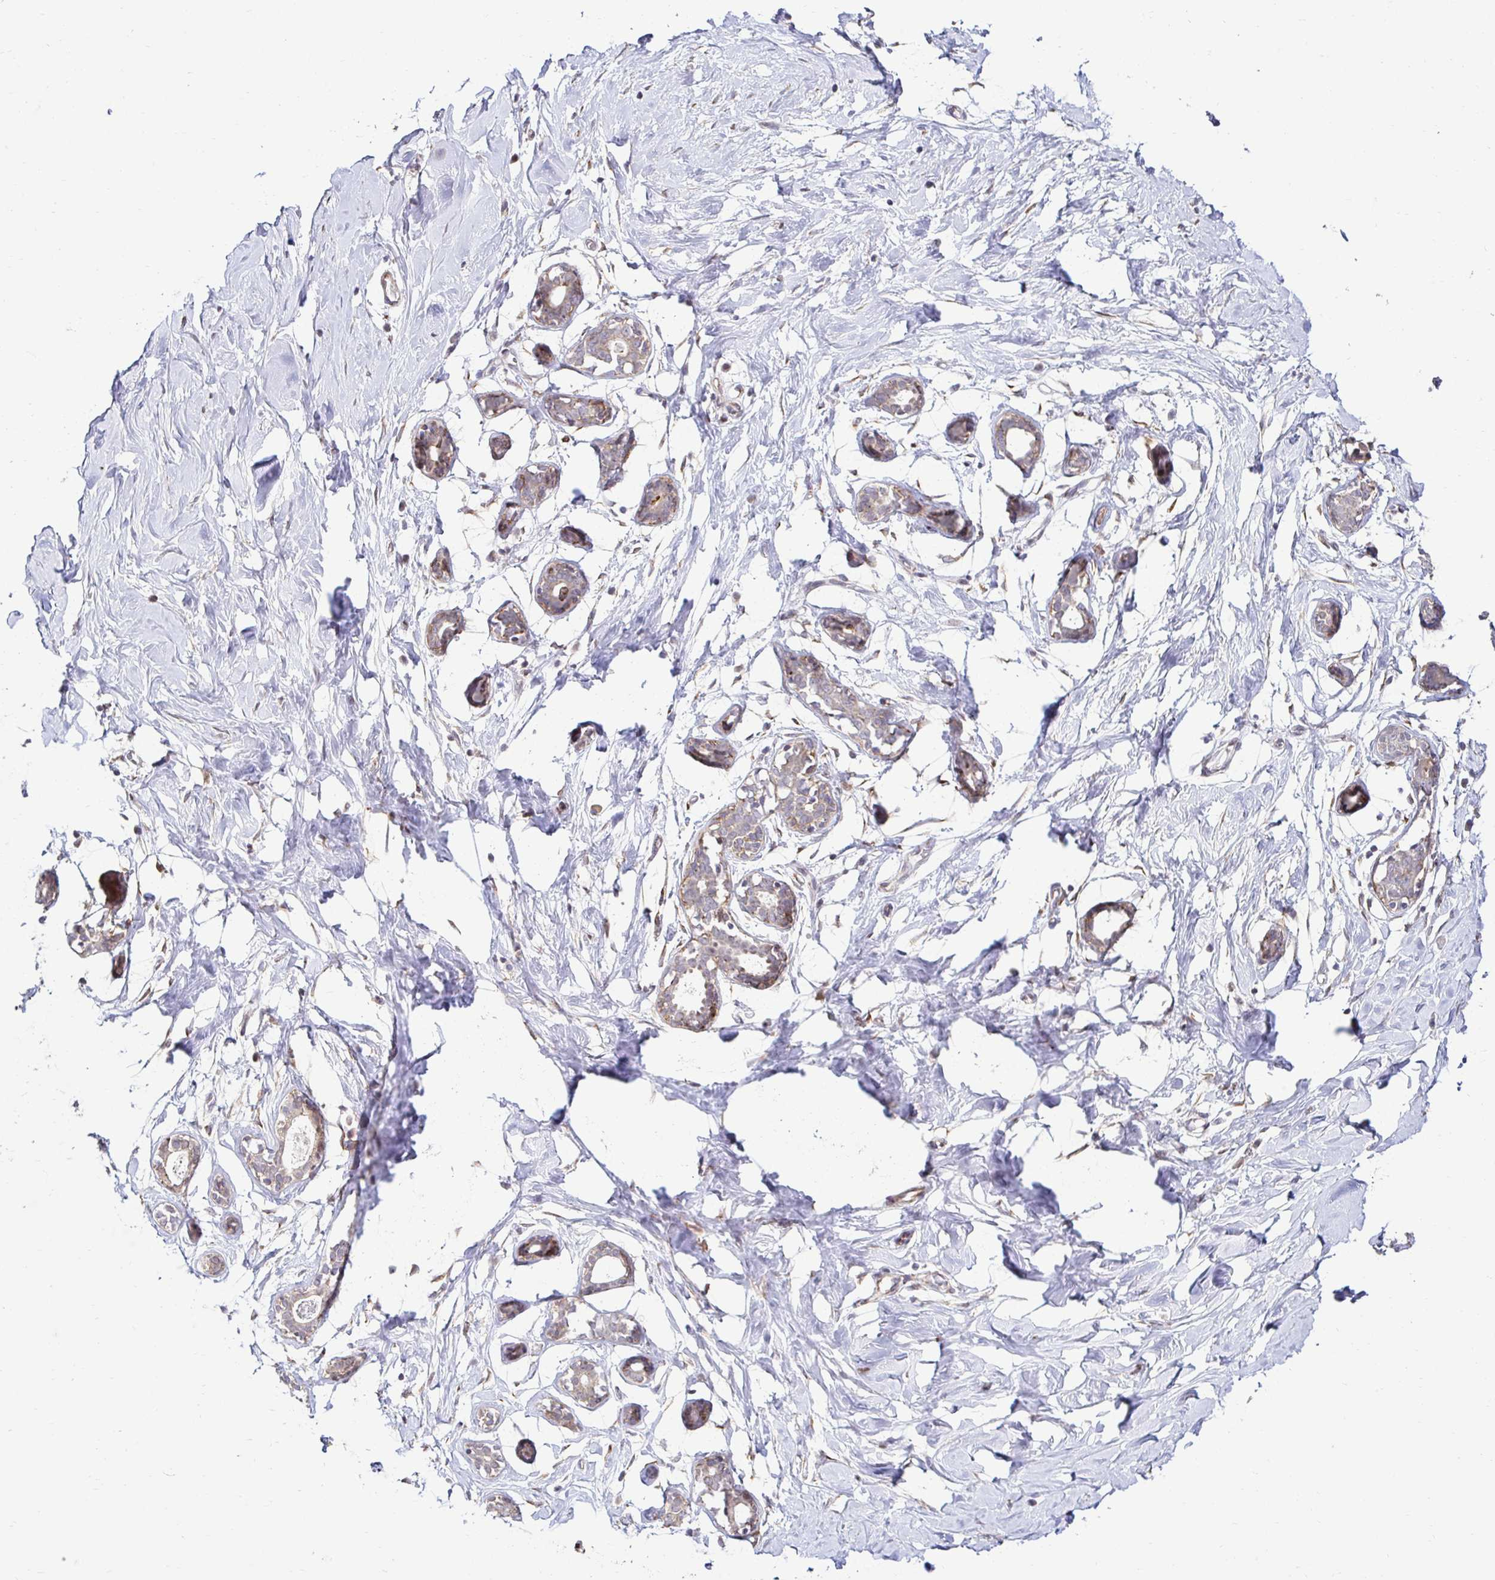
{"staining": {"intensity": "negative", "quantity": "none", "location": "none"}, "tissue": "breast", "cell_type": "Adipocytes", "image_type": "normal", "snomed": [{"axis": "morphology", "description": "Normal tissue, NOS"}, {"axis": "topography", "description": "Breast"}], "caption": "Micrograph shows no significant protein positivity in adipocytes of benign breast.", "gene": "HPS1", "patient": {"sex": "female", "age": 27}}